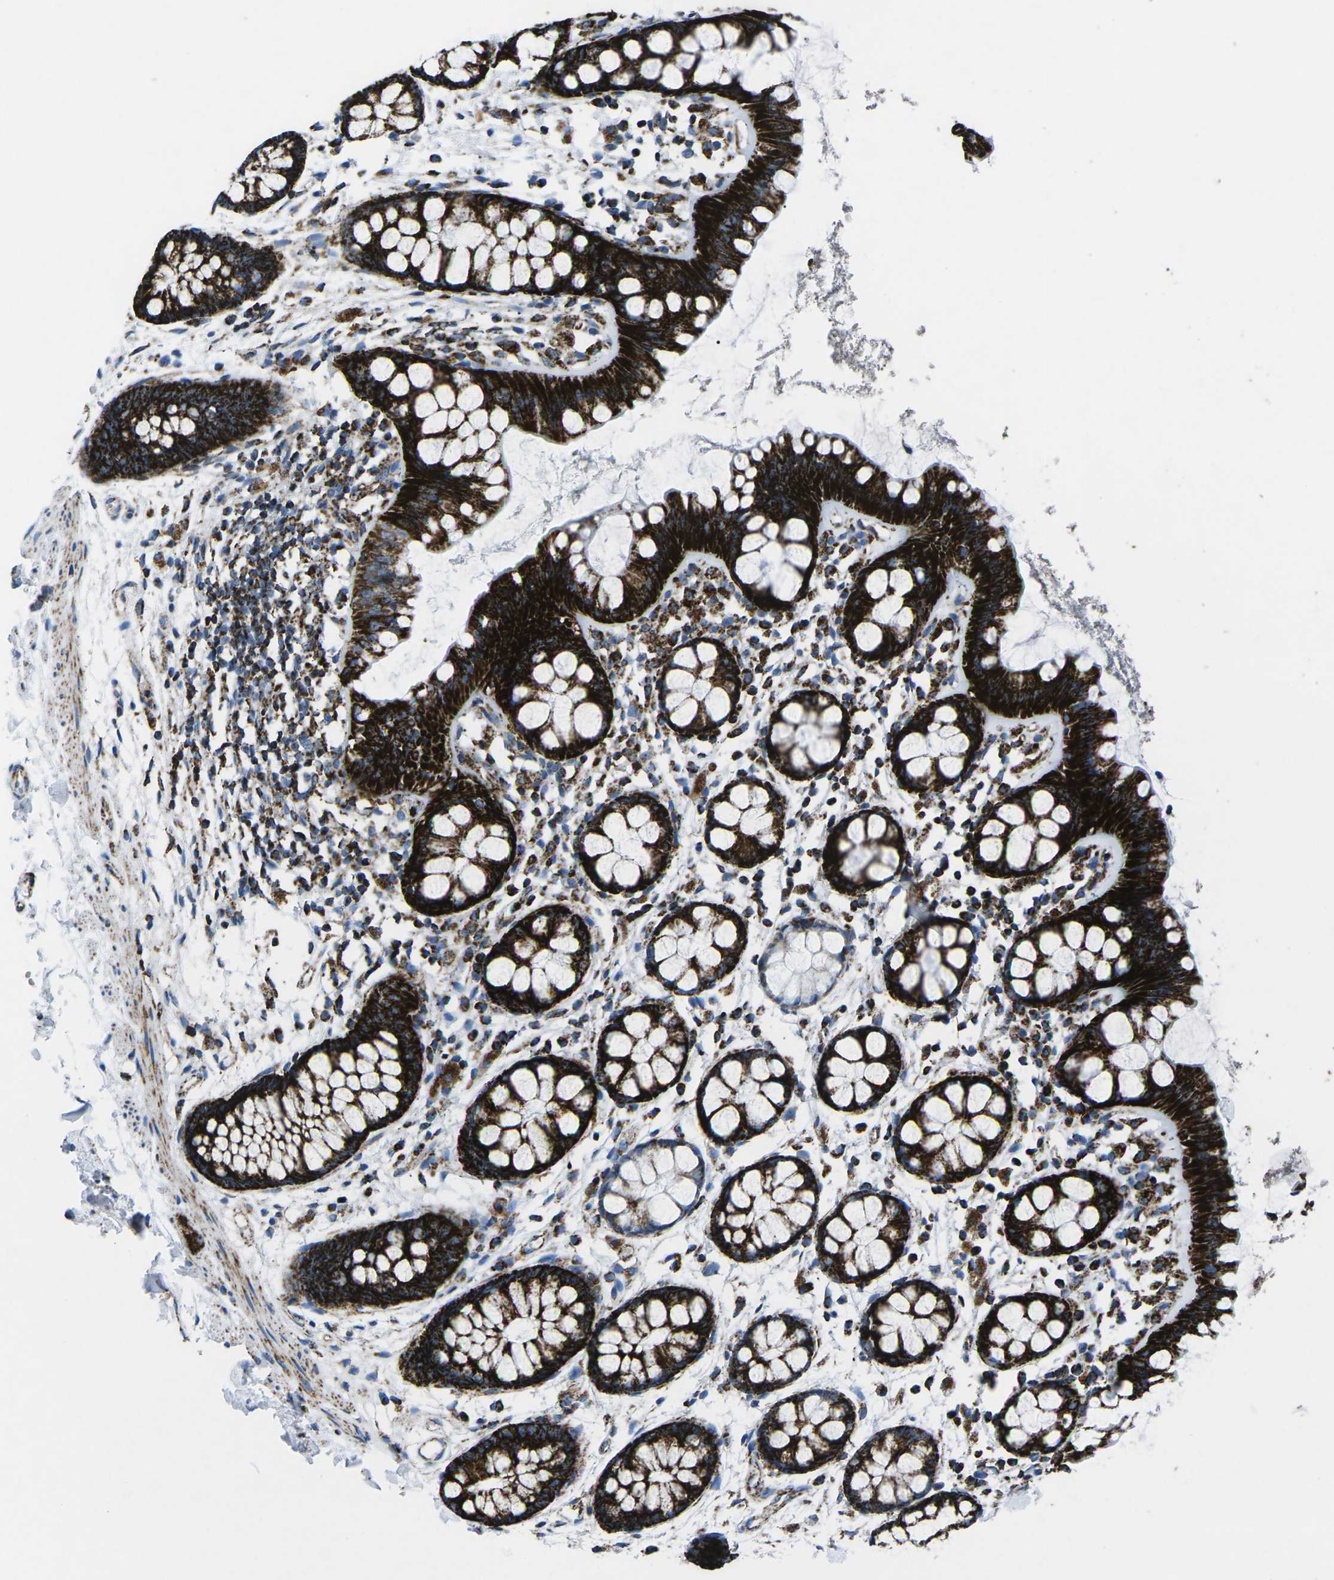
{"staining": {"intensity": "strong", "quantity": ">75%", "location": "cytoplasmic/membranous"}, "tissue": "rectum", "cell_type": "Glandular cells", "image_type": "normal", "snomed": [{"axis": "morphology", "description": "Normal tissue, NOS"}, {"axis": "topography", "description": "Rectum"}], "caption": "Immunohistochemistry (IHC) staining of normal rectum, which reveals high levels of strong cytoplasmic/membranous expression in approximately >75% of glandular cells indicating strong cytoplasmic/membranous protein staining. The staining was performed using DAB (brown) for protein detection and nuclei were counterstained in hematoxylin (blue).", "gene": "MT", "patient": {"sex": "female", "age": 66}}